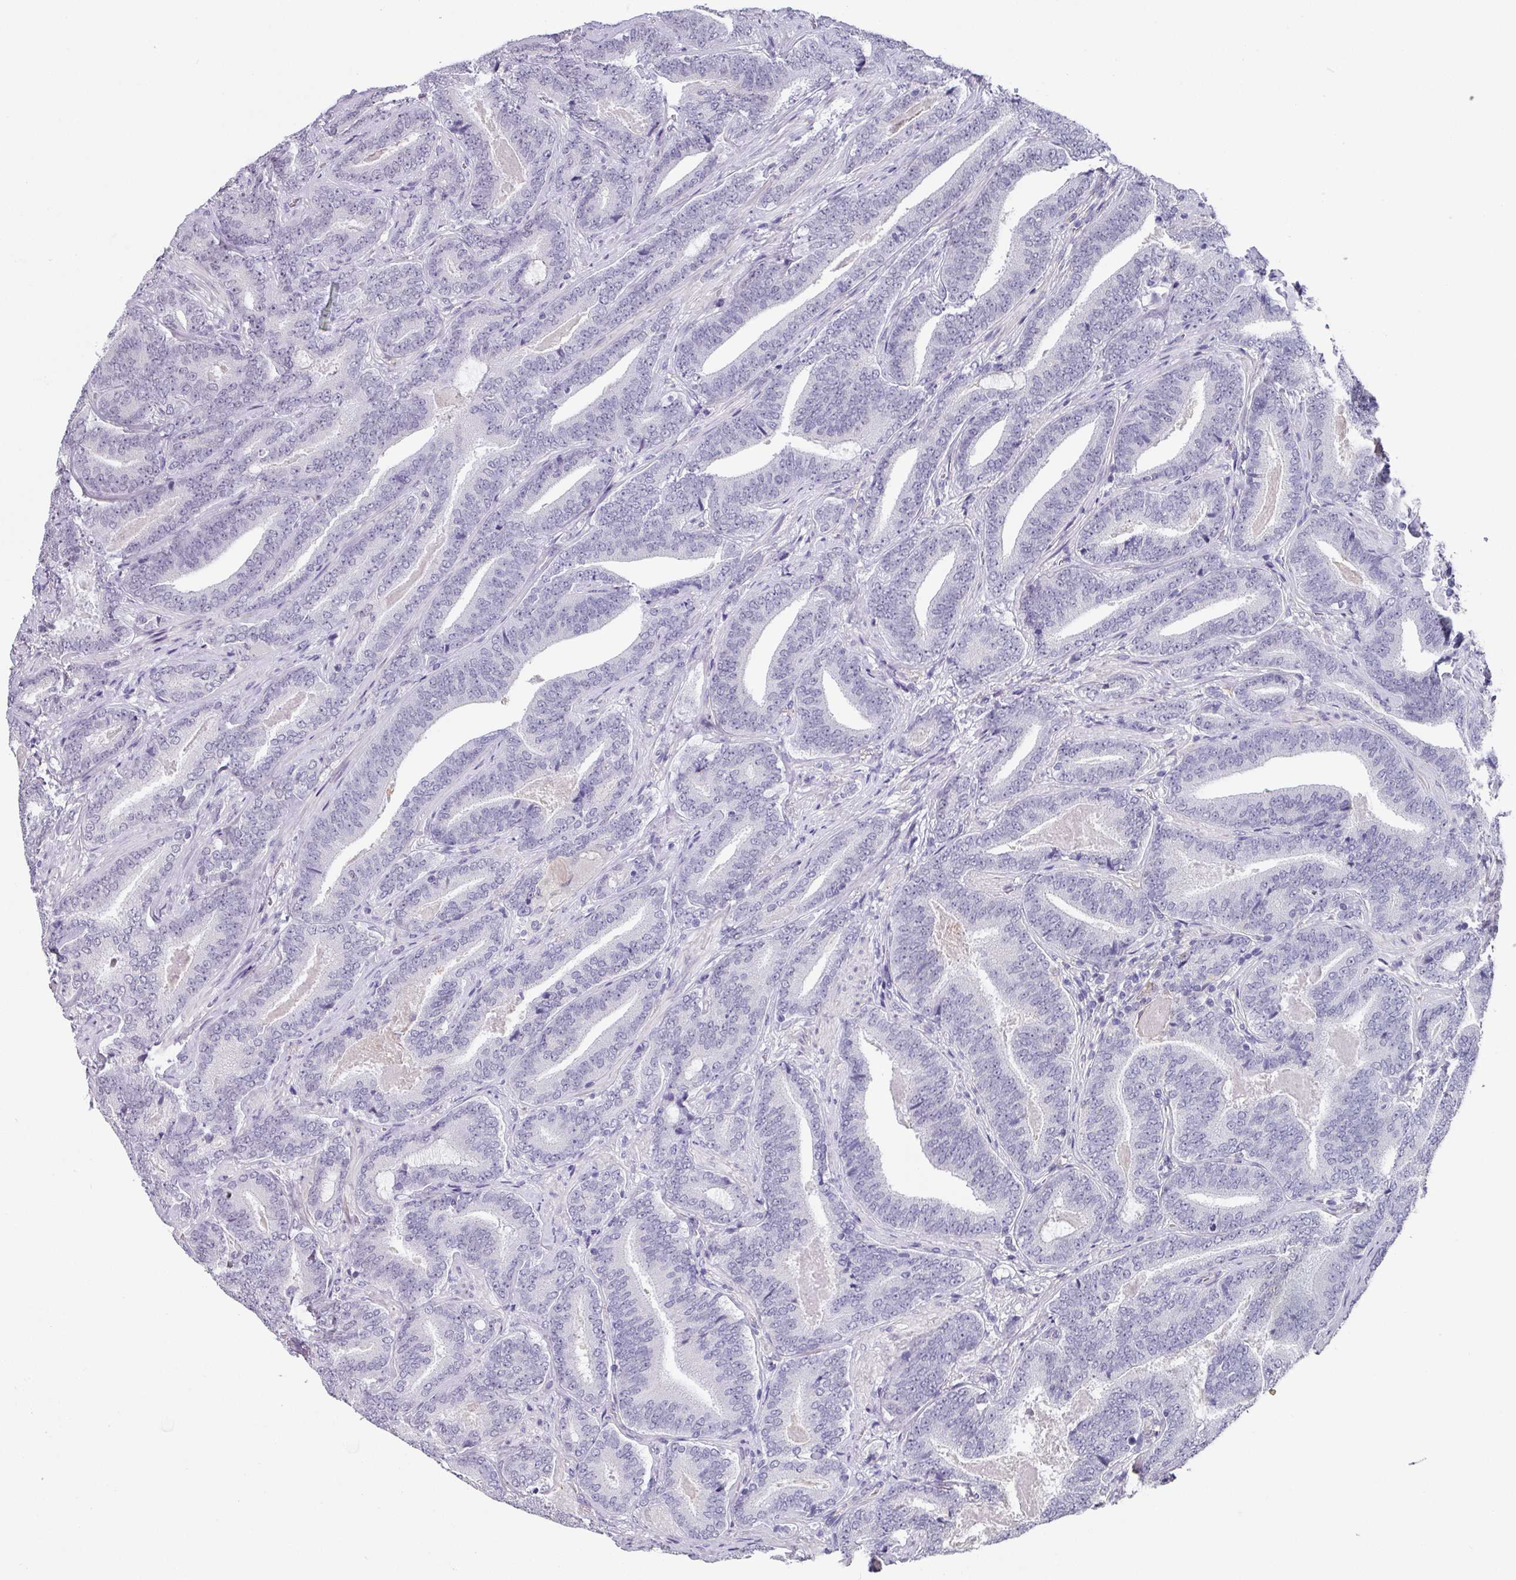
{"staining": {"intensity": "negative", "quantity": "none", "location": "none"}, "tissue": "prostate cancer", "cell_type": "Tumor cells", "image_type": "cancer", "snomed": [{"axis": "morphology", "description": "Adenocarcinoma, Low grade"}, {"axis": "topography", "description": "Prostate and seminal vesicle, NOS"}], "caption": "This is an immunohistochemistry (IHC) histopathology image of human prostate cancer. There is no expression in tumor cells.", "gene": "C1QB", "patient": {"sex": "male", "age": 61}}